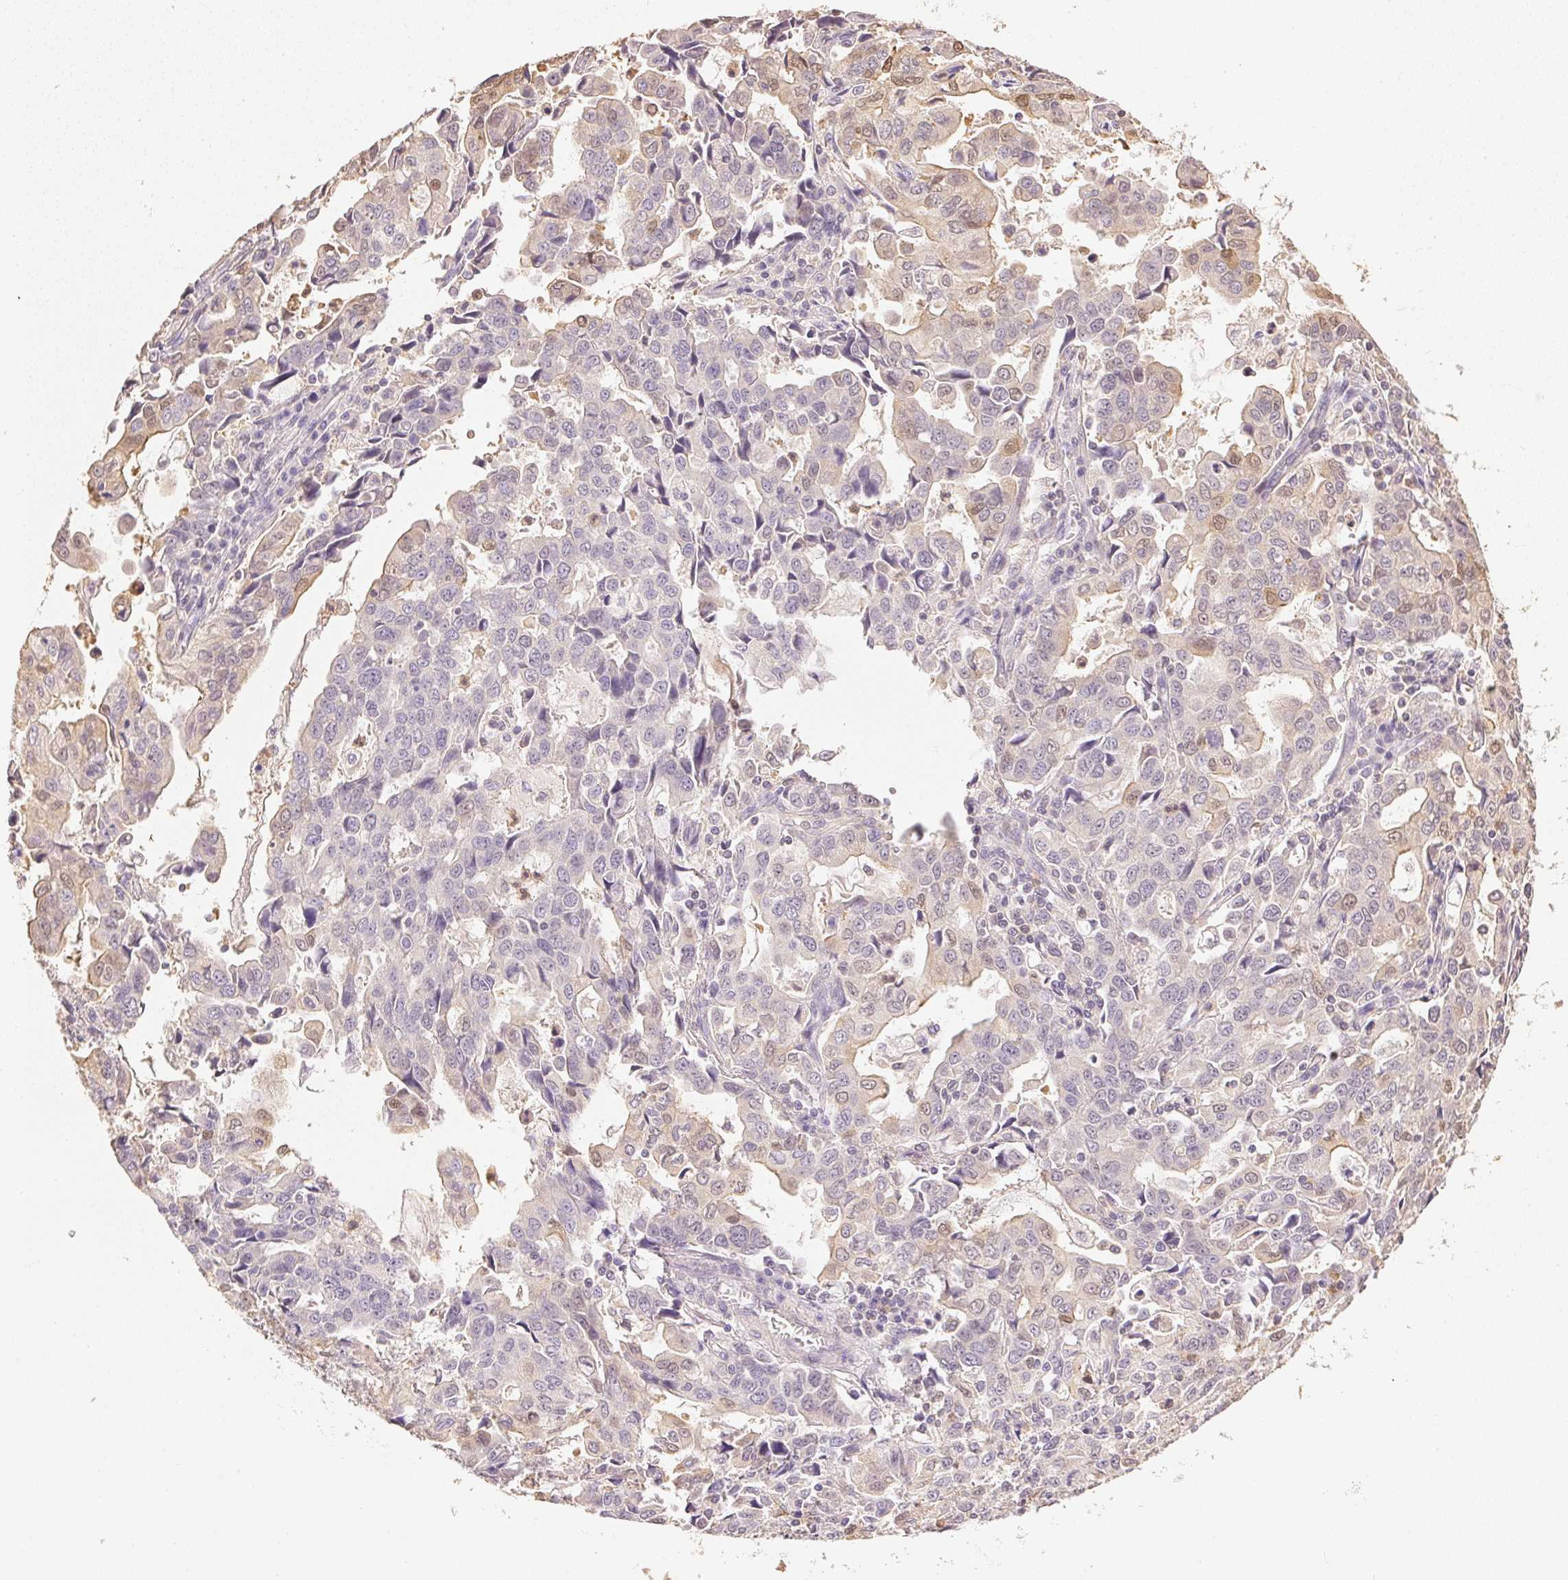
{"staining": {"intensity": "weak", "quantity": "<25%", "location": "cytoplasmic/membranous,nuclear"}, "tissue": "stomach cancer", "cell_type": "Tumor cells", "image_type": "cancer", "snomed": [{"axis": "morphology", "description": "Adenocarcinoma, NOS"}, {"axis": "topography", "description": "Stomach, upper"}], "caption": "The immunohistochemistry (IHC) photomicrograph has no significant staining in tumor cells of adenocarcinoma (stomach) tissue.", "gene": "S100A3", "patient": {"sex": "male", "age": 85}}